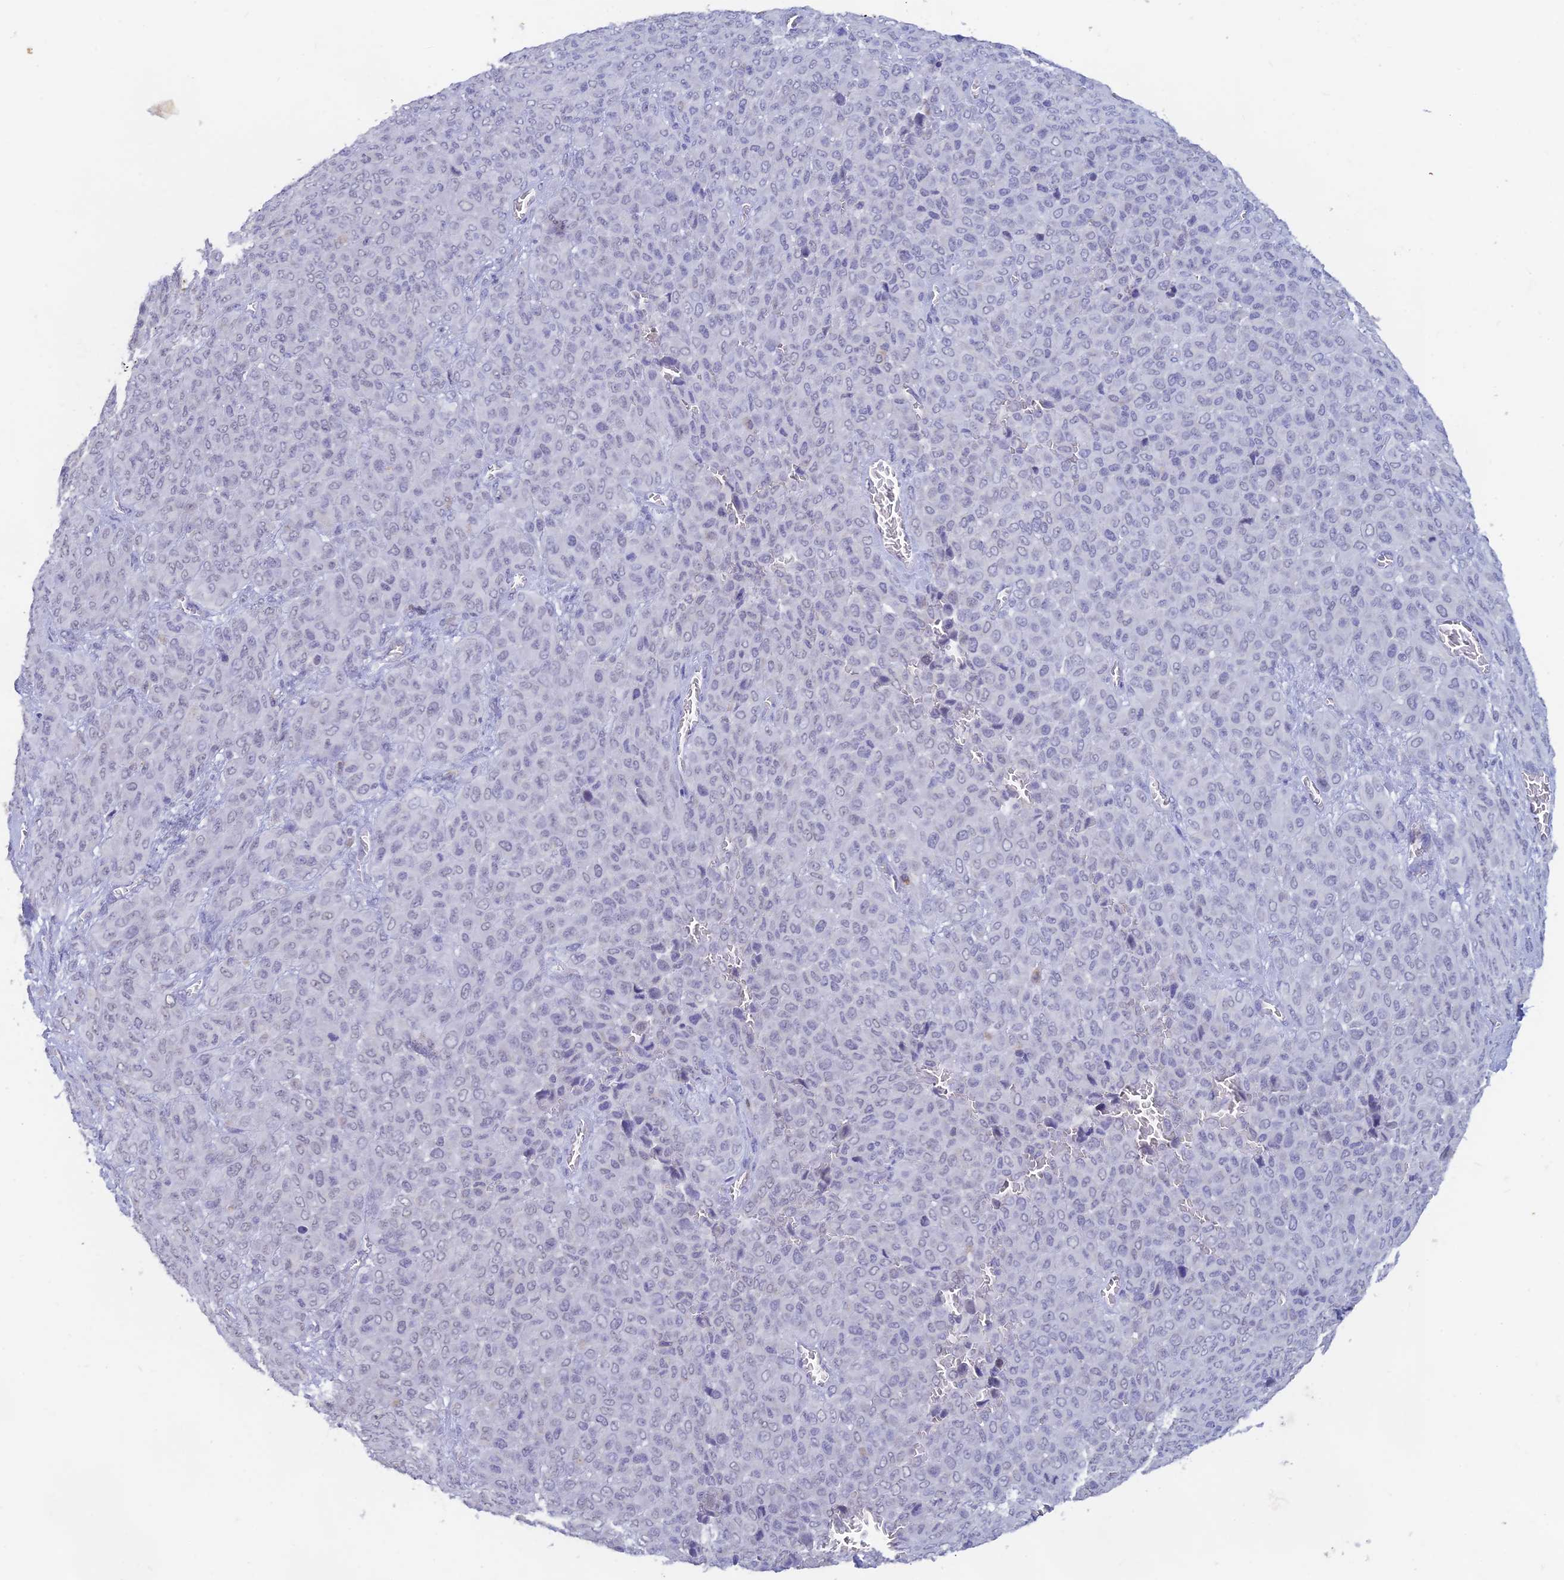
{"staining": {"intensity": "negative", "quantity": "none", "location": "none"}, "tissue": "melanoma", "cell_type": "Tumor cells", "image_type": "cancer", "snomed": [{"axis": "morphology", "description": "Malignant melanoma, Metastatic site"}, {"axis": "topography", "description": "Skin"}], "caption": "Immunohistochemistry (IHC) micrograph of malignant melanoma (metastatic site) stained for a protein (brown), which reveals no expression in tumor cells. (DAB (3,3'-diaminobenzidine) IHC with hematoxylin counter stain).", "gene": "LRIF1", "patient": {"sex": "female", "age": 81}}